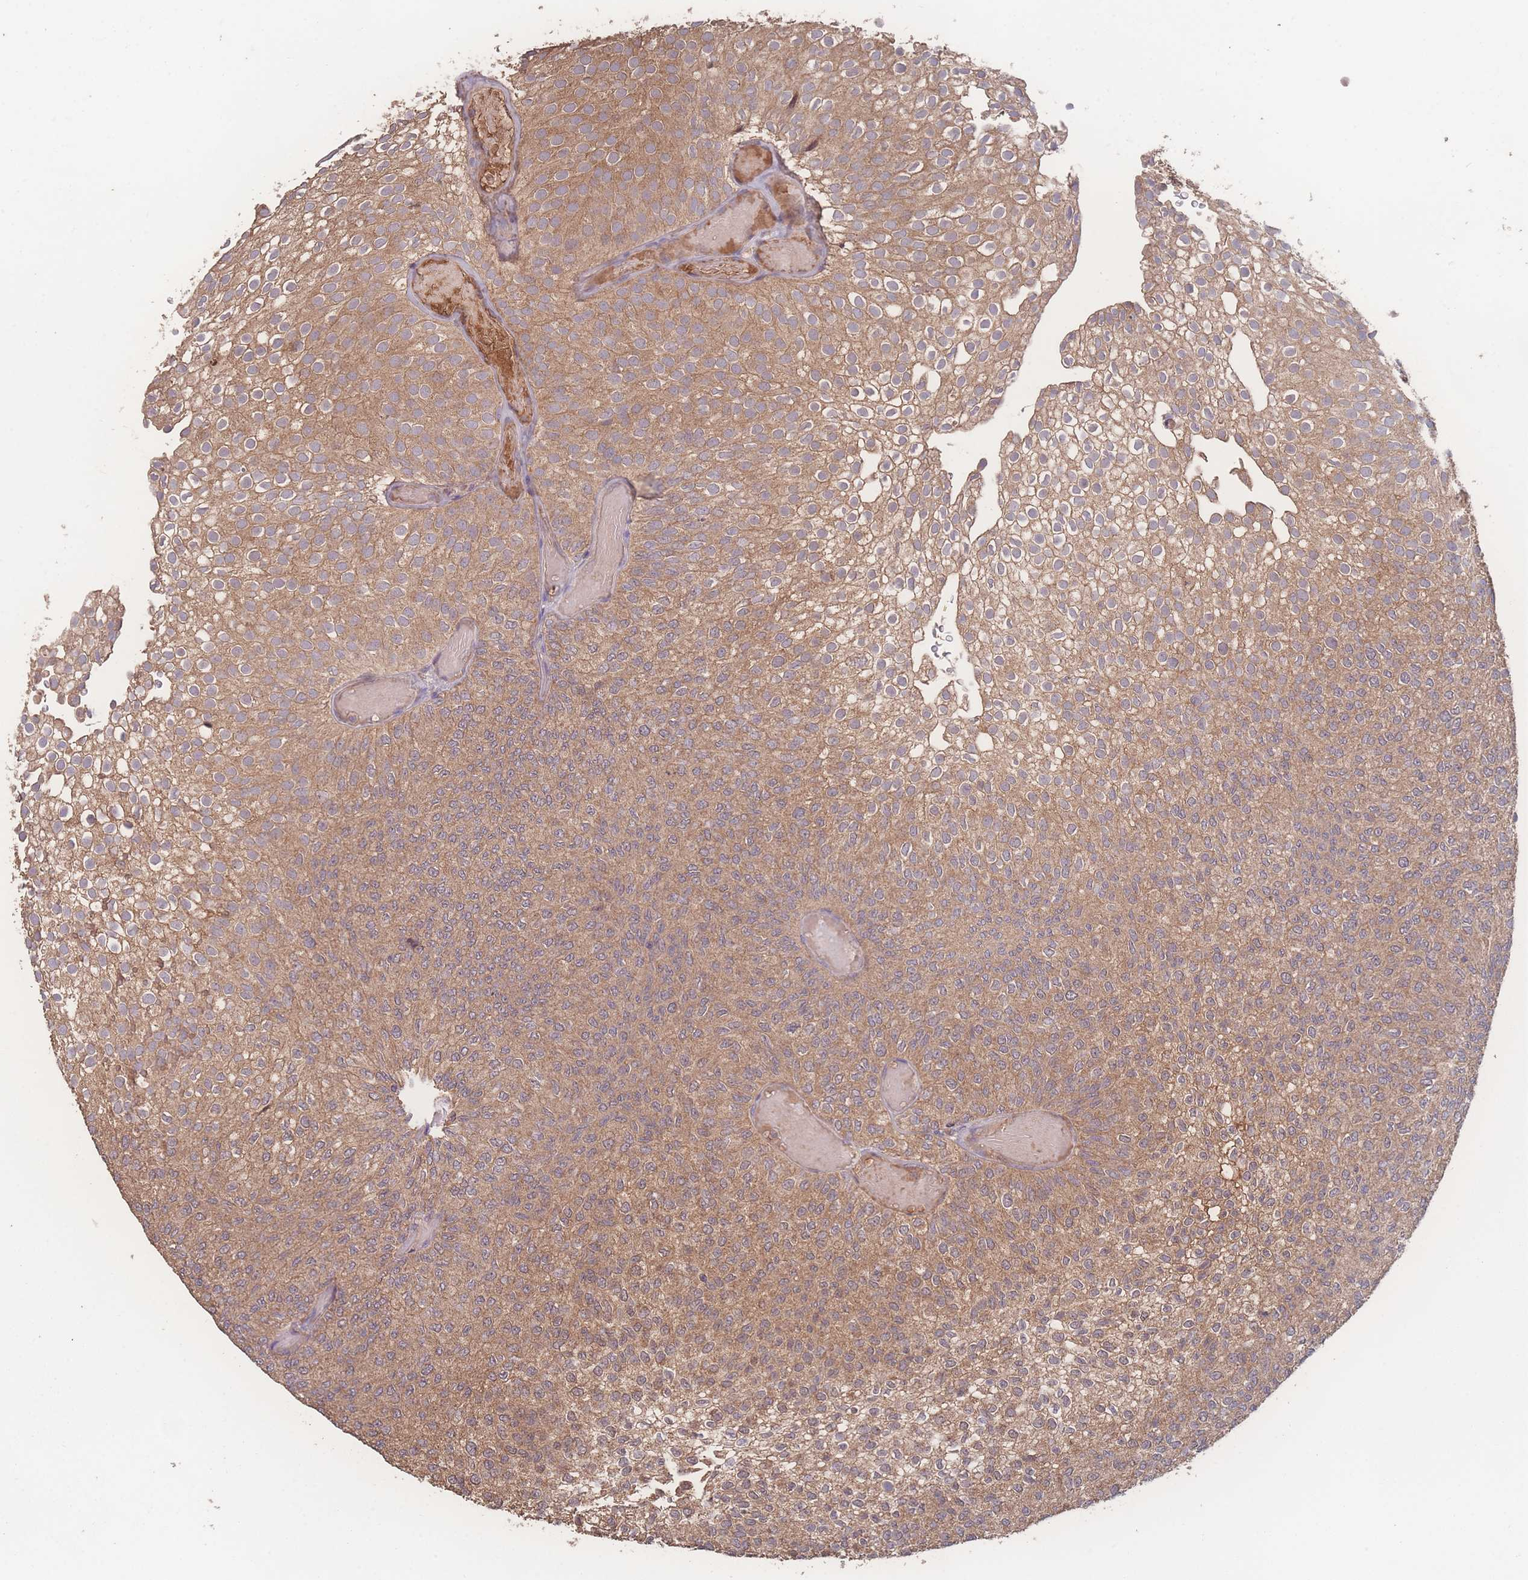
{"staining": {"intensity": "moderate", "quantity": ">75%", "location": "cytoplasmic/membranous"}, "tissue": "urothelial cancer", "cell_type": "Tumor cells", "image_type": "cancer", "snomed": [{"axis": "morphology", "description": "Urothelial carcinoma, Low grade"}, {"axis": "topography", "description": "Urinary bladder"}], "caption": "A brown stain shows moderate cytoplasmic/membranous staining of a protein in urothelial cancer tumor cells. The protein of interest is stained brown, and the nuclei are stained in blue (DAB (3,3'-diaminobenzidine) IHC with brightfield microscopy, high magnification).", "gene": "ATXN10", "patient": {"sex": "male", "age": 78}}